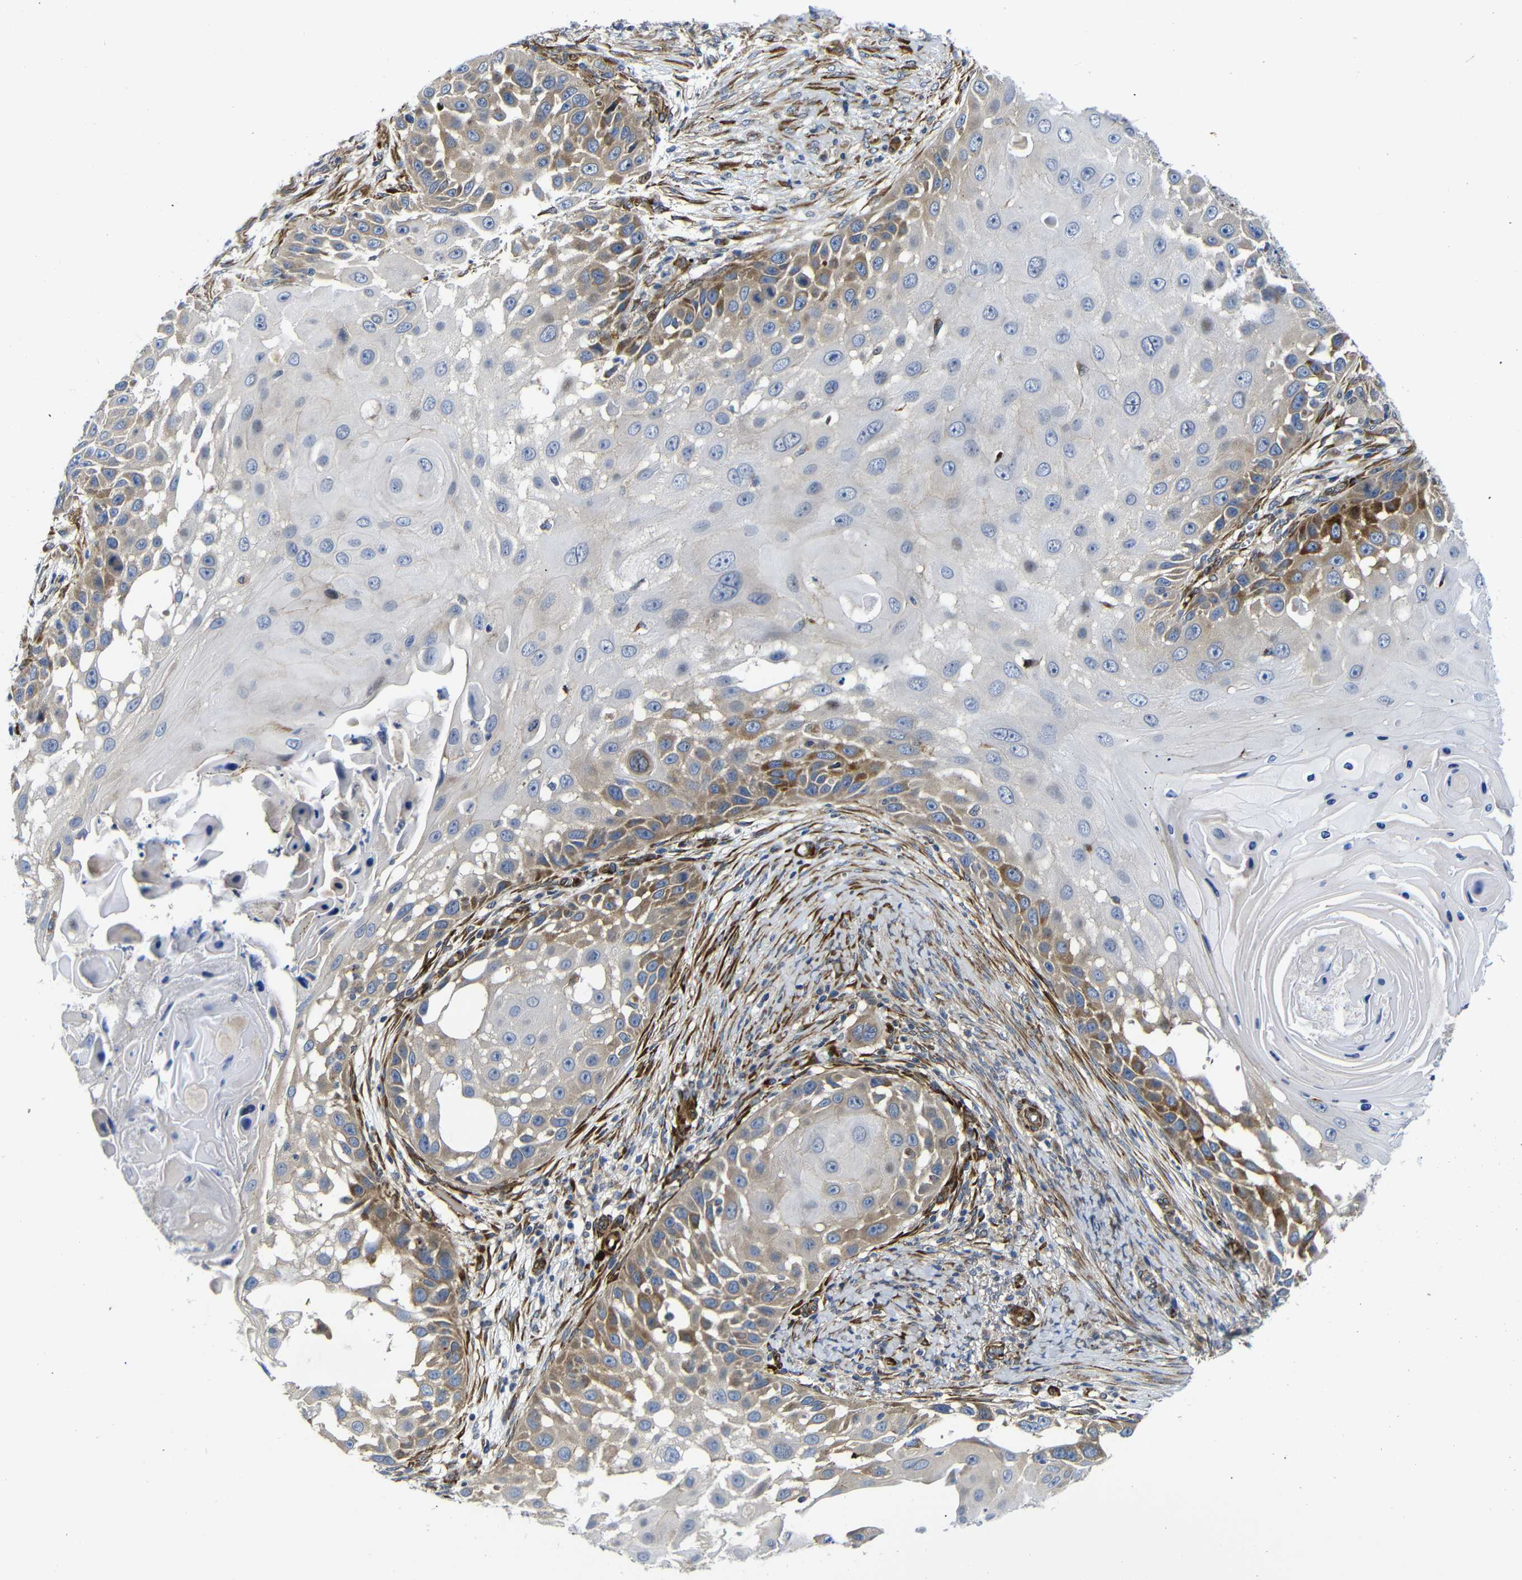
{"staining": {"intensity": "moderate", "quantity": "25%-75%", "location": "cytoplasmic/membranous"}, "tissue": "skin cancer", "cell_type": "Tumor cells", "image_type": "cancer", "snomed": [{"axis": "morphology", "description": "Squamous cell carcinoma, NOS"}, {"axis": "topography", "description": "Skin"}], "caption": "An image showing moderate cytoplasmic/membranous expression in approximately 25%-75% of tumor cells in skin cancer, as visualized by brown immunohistochemical staining.", "gene": "PARP14", "patient": {"sex": "female", "age": 44}}